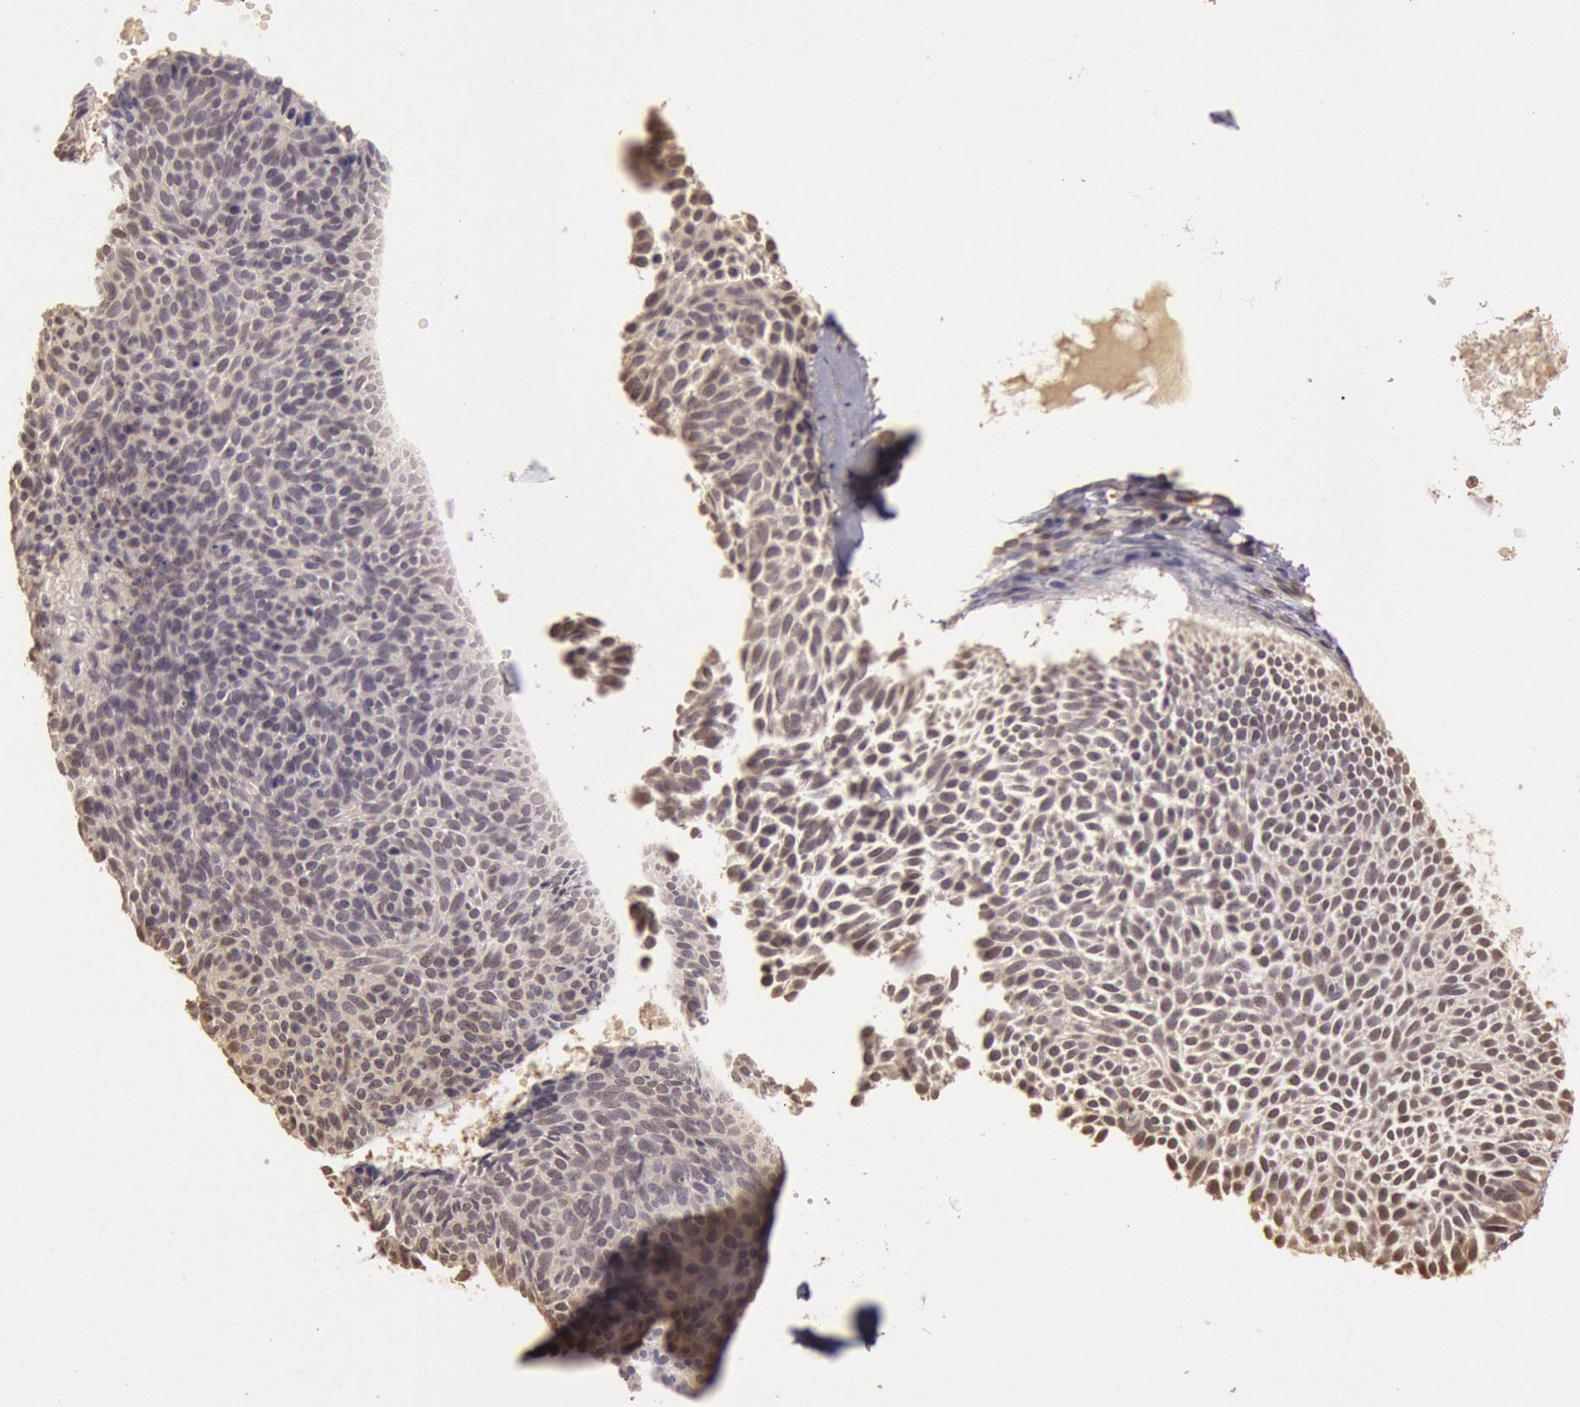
{"staining": {"intensity": "weak", "quantity": ">75%", "location": "cytoplasmic/membranous,nuclear"}, "tissue": "skin cancer", "cell_type": "Tumor cells", "image_type": "cancer", "snomed": [{"axis": "morphology", "description": "Basal cell carcinoma"}, {"axis": "topography", "description": "Skin"}], "caption": "Skin cancer stained with a protein marker exhibits weak staining in tumor cells.", "gene": "SOD1", "patient": {"sex": "male", "age": 84}}